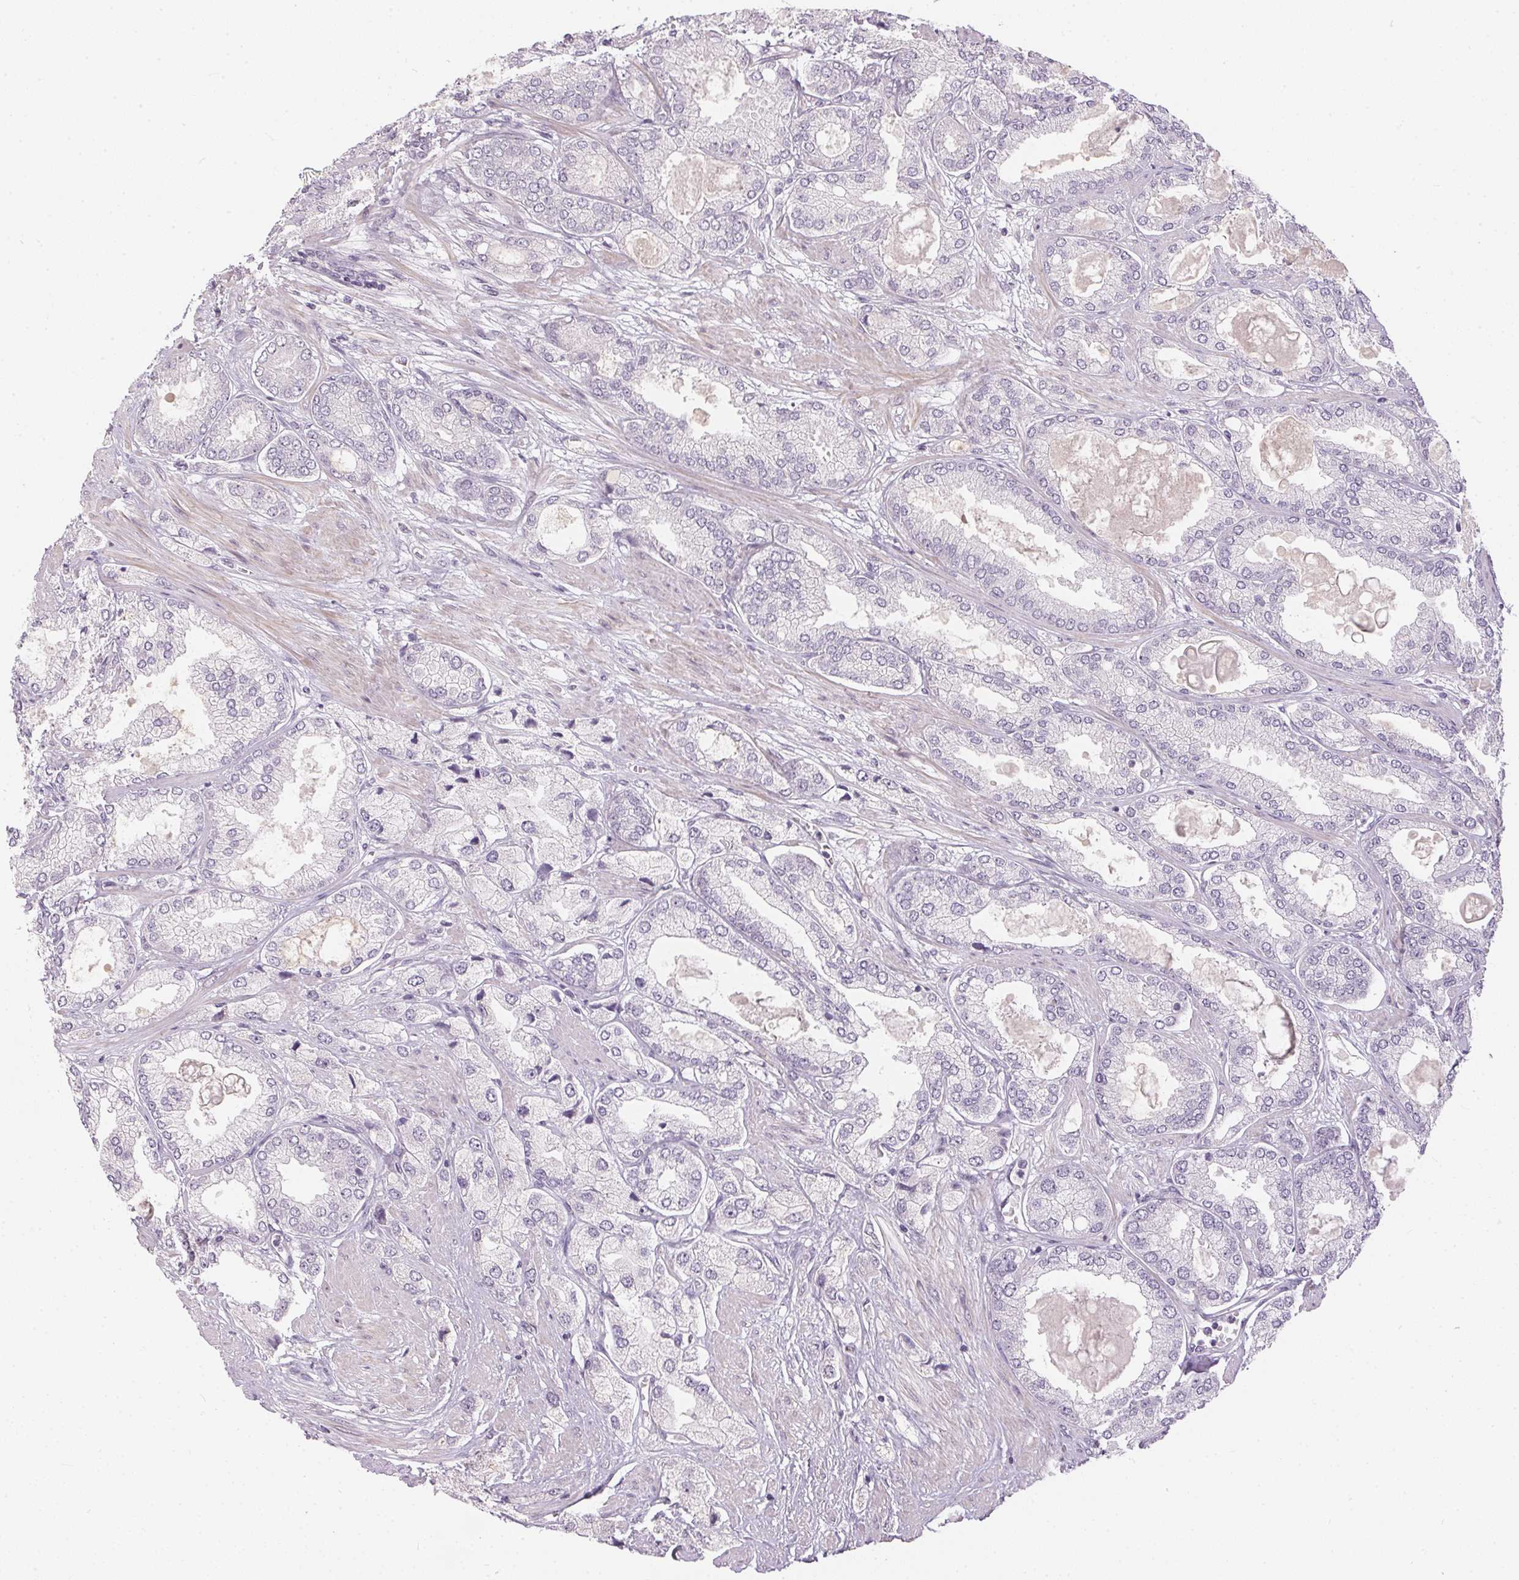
{"staining": {"intensity": "negative", "quantity": "none", "location": "none"}, "tissue": "prostate cancer", "cell_type": "Tumor cells", "image_type": "cancer", "snomed": [{"axis": "morphology", "description": "Adenocarcinoma, High grade"}, {"axis": "topography", "description": "Prostate"}], "caption": "Micrograph shows no protein positivity in tumor cells of high-grade adenocarcinoma (prostate) tissue.", "gene": "GDAP1L1", "patient": {"sex": "male", "age": 68}}